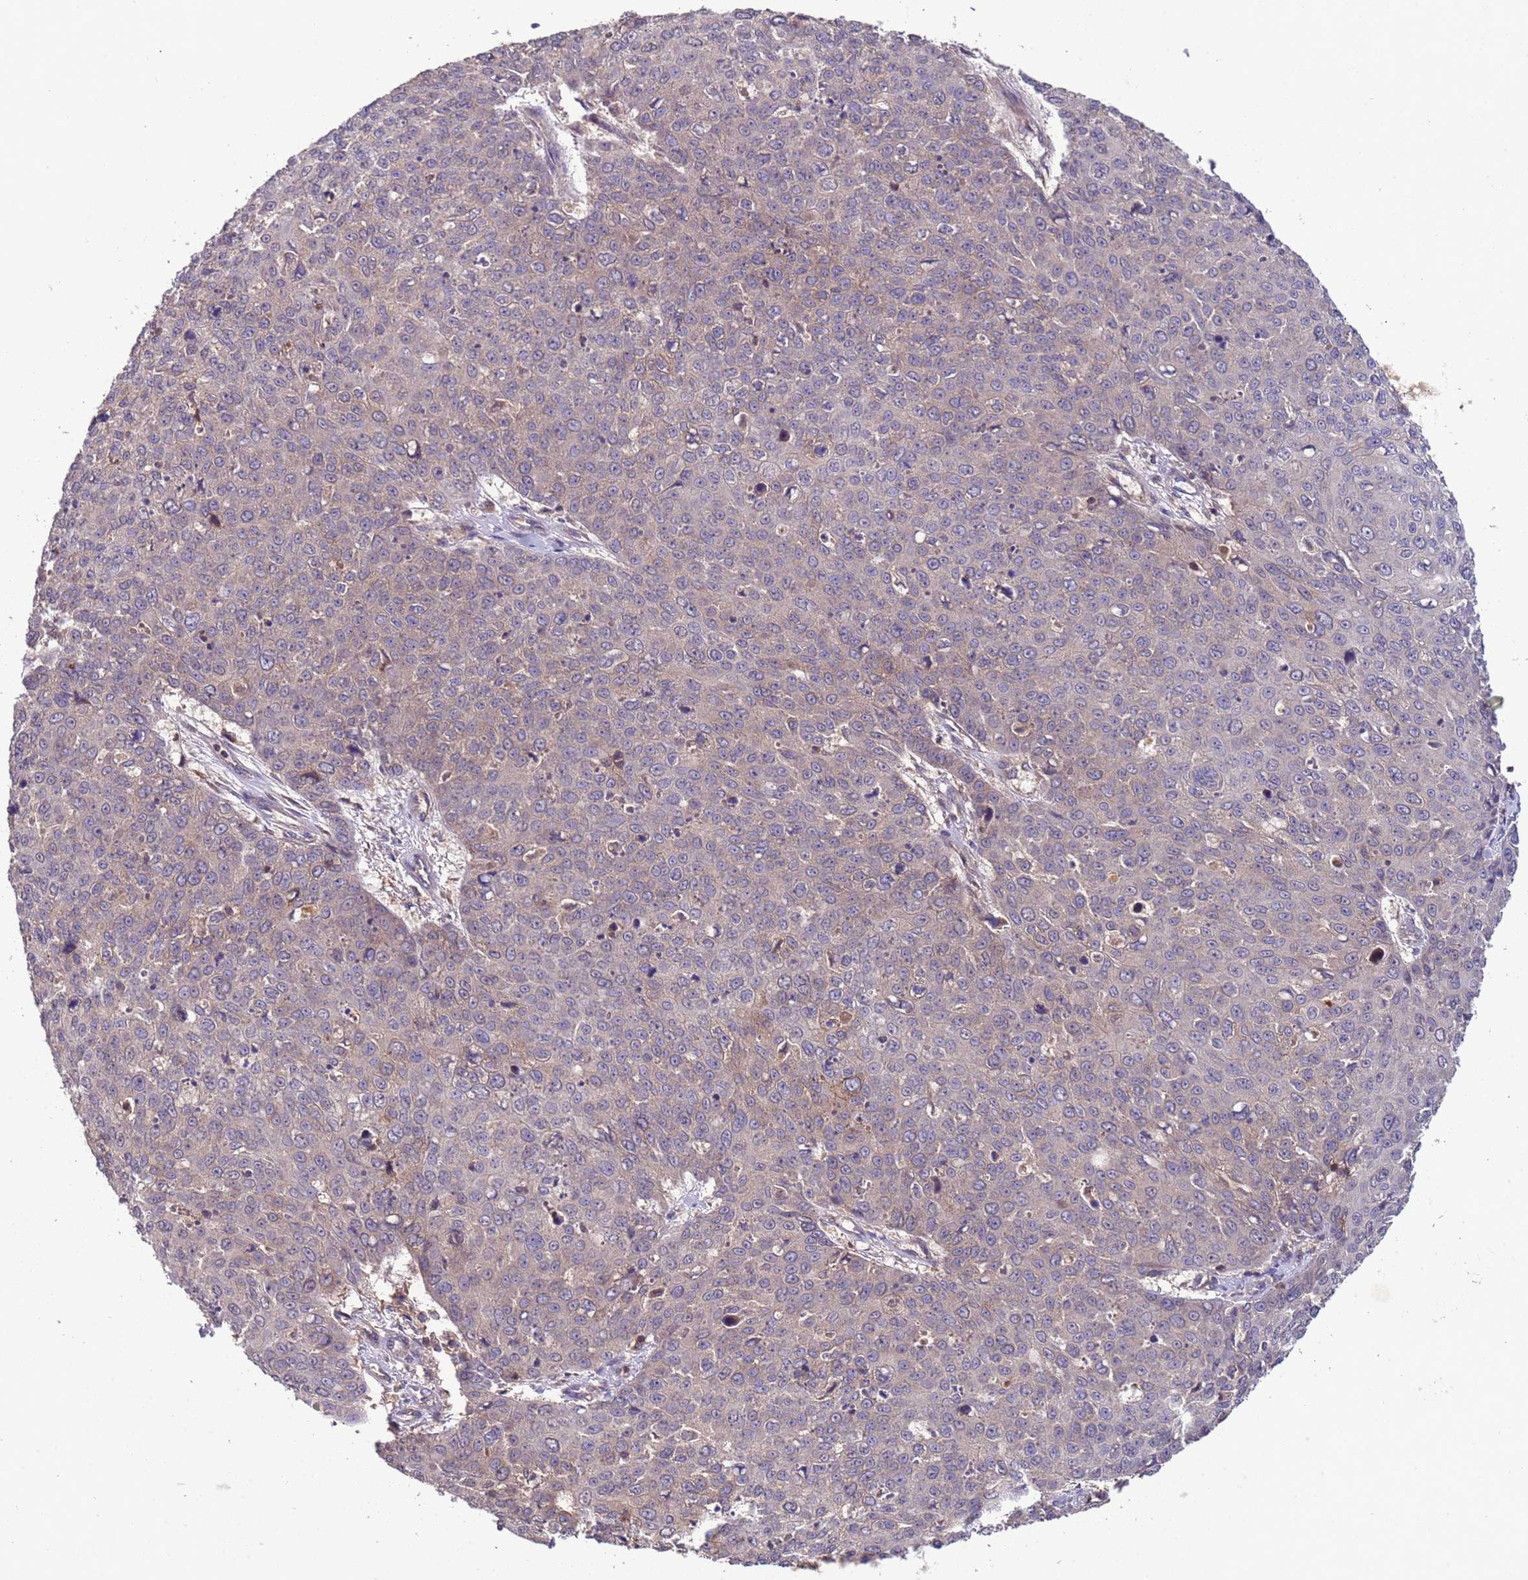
{"staining": {"intensity": "weak", "quantity": "<25%", "location": "cytoplasmic/membranous"}, "tissue": "skin cancer", "cell_type": "Tumor cells", "image_type": "cancer", "snomed": [{"axis": "morphology", "description": "Squamous cell carcinoma, NOS"}, {"axis": "topography", "description": "Skin"}], "caption": "DAB immunohistochemical staining of skin squamous cell carcinoma displays no significant staining in tumor cells. (DAB (3,3'-diaminobenzidine) immunohistochemistry (IHC), high magnification).", "gene": "ACAD8", "patient": {"sex": "male", "age": 71}}